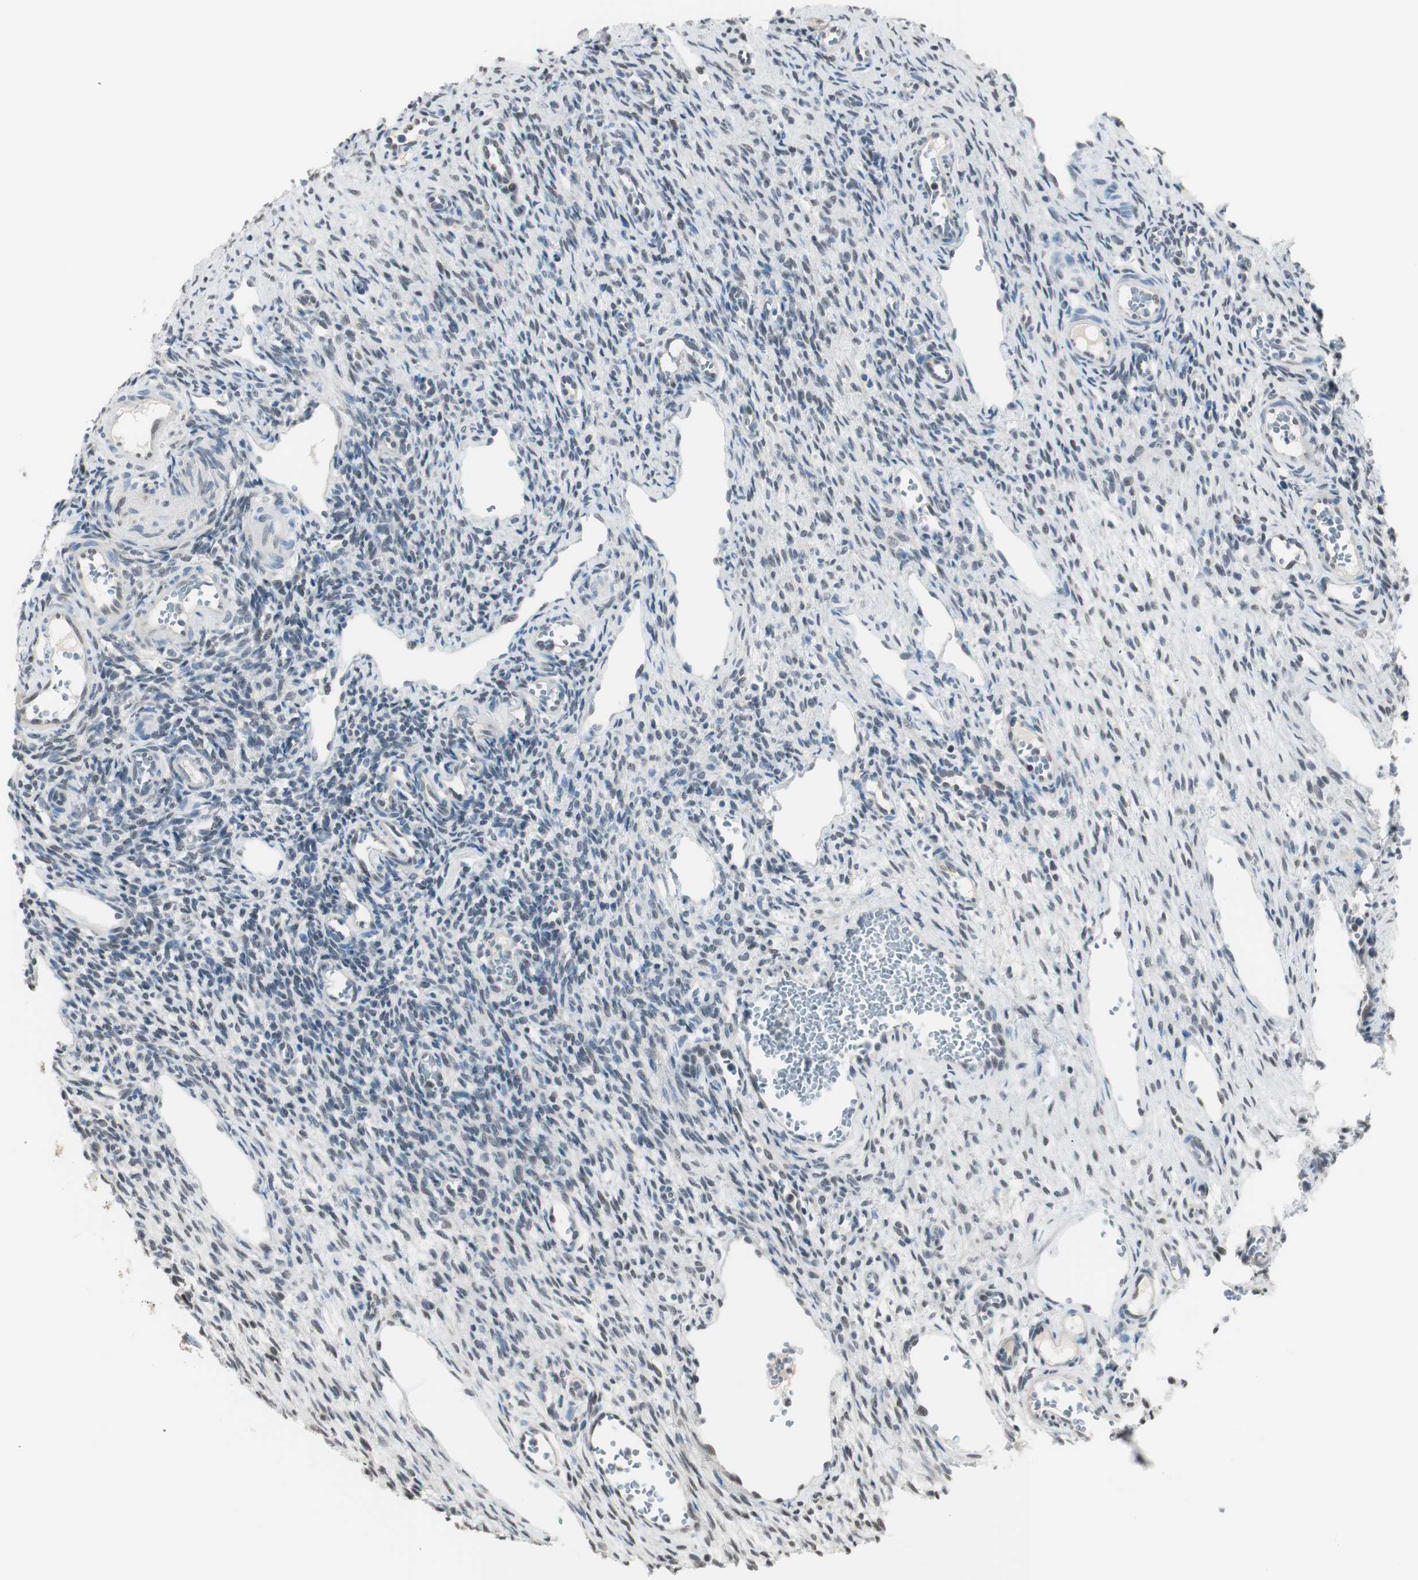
{"staining": {"intensity": "weak", "quantity": "<25%", "location": "nuclear"}, "tissue": "ovary", "cell_type": "Ovarian stroma cells", "image_type": "normal", "snomed": [{"axis": "morphology", "description": "Normal tissue, NOS"}, {"axis": "topography", "description": "Ovary"}], "caption": "The histopathology image reveals no staining of ovarian stroma cells in normal ovary.", "gene": "LONP2", "patient": {"sex": "female", "age": 33}}